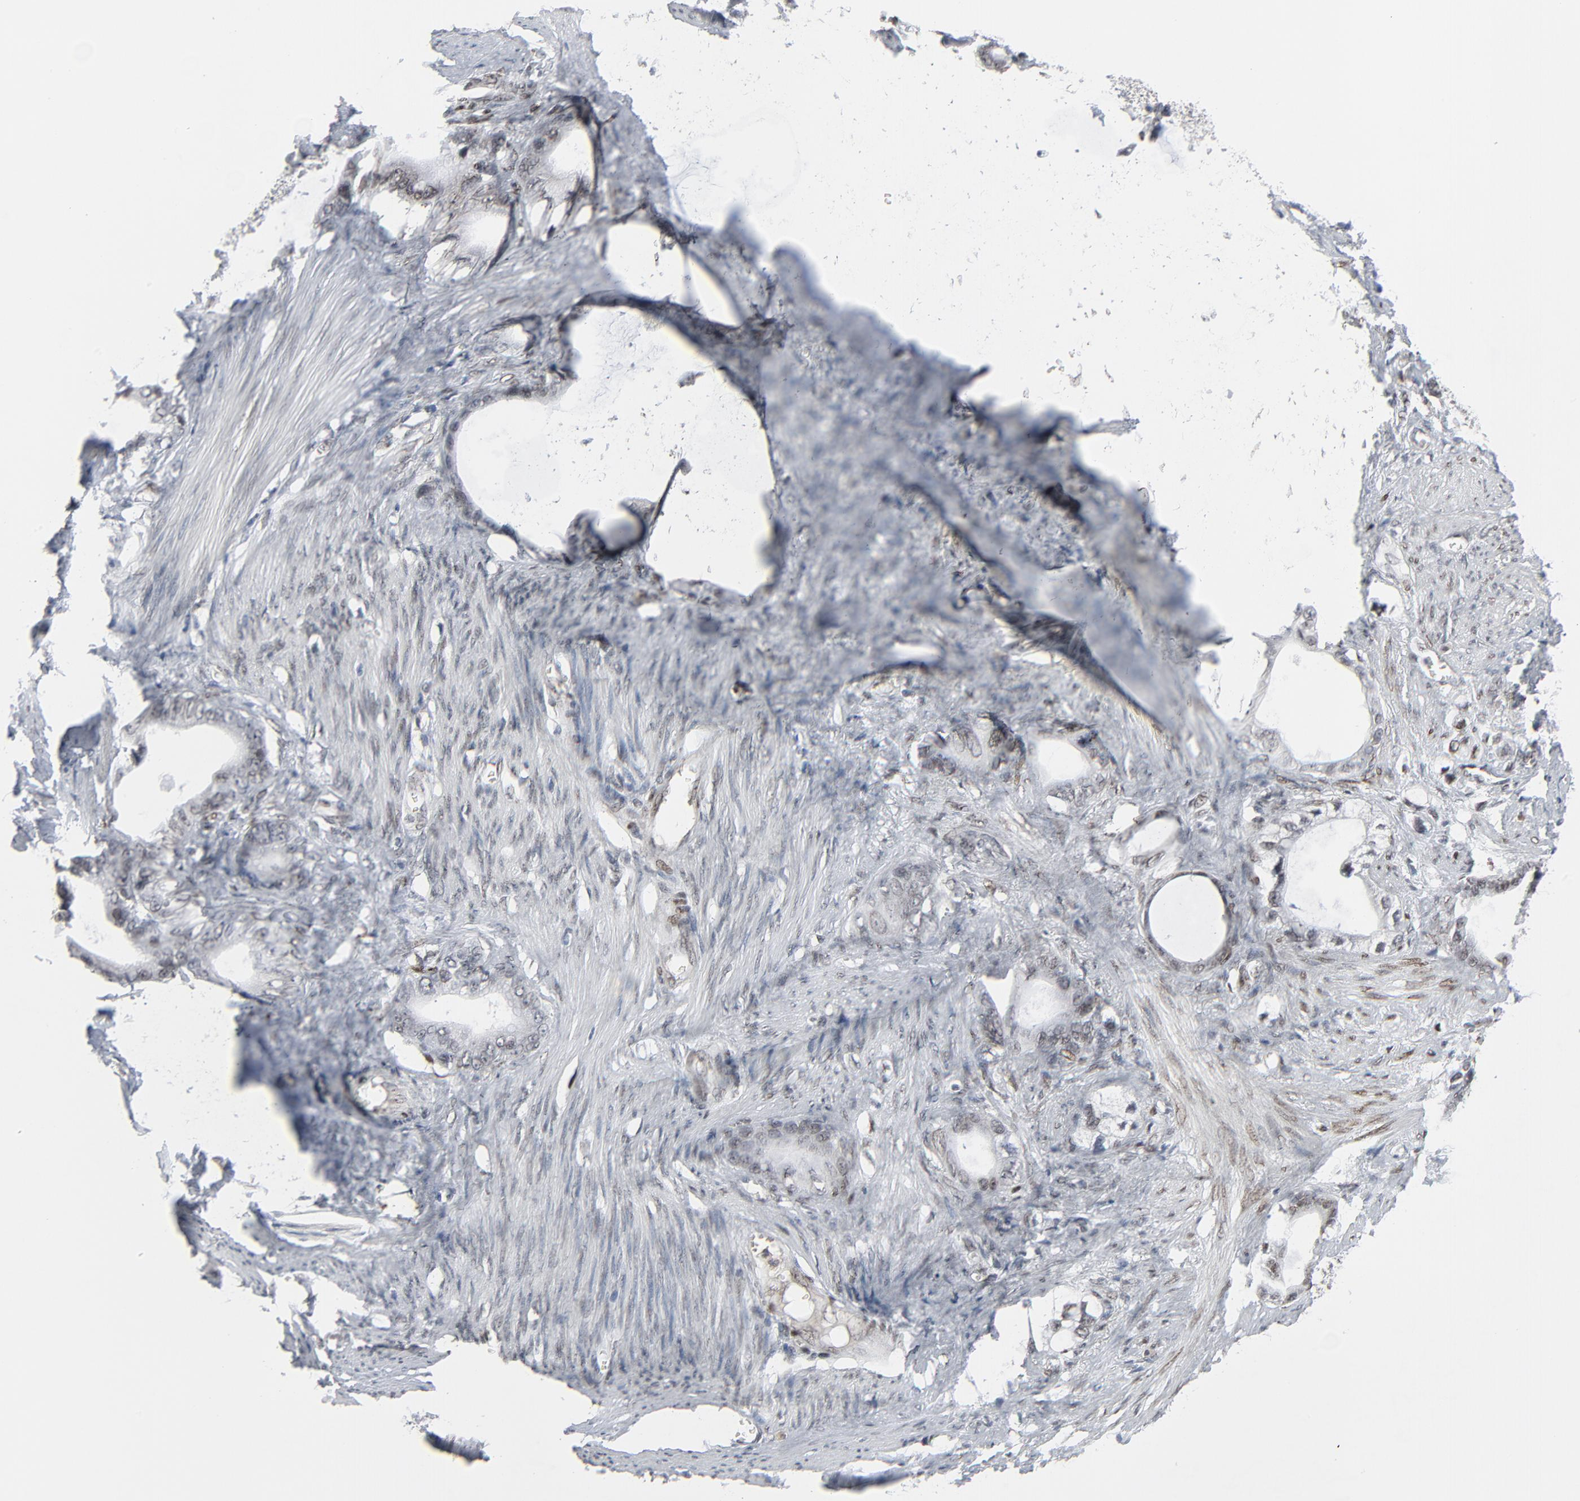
{"staining": {"intensity": "weak", "quantity": "25%-75%", "location": "nuclear"}, "tissue": "stomach cancer", "cell_type": "Tumor cells", "image_type": "cancer", "snomed": [{"axis": "morphology", "description": "Adenocarcinoma, NOS"}, {"axis": "topography", "description": "Stomach"}], "caption": "Tumor cells exhibit low levels of weak nuclear expression in about 25%-75% of cells in human stomach cancer.", "gene": "CUX1", "patient": {"sex": "female", "age": 75}}